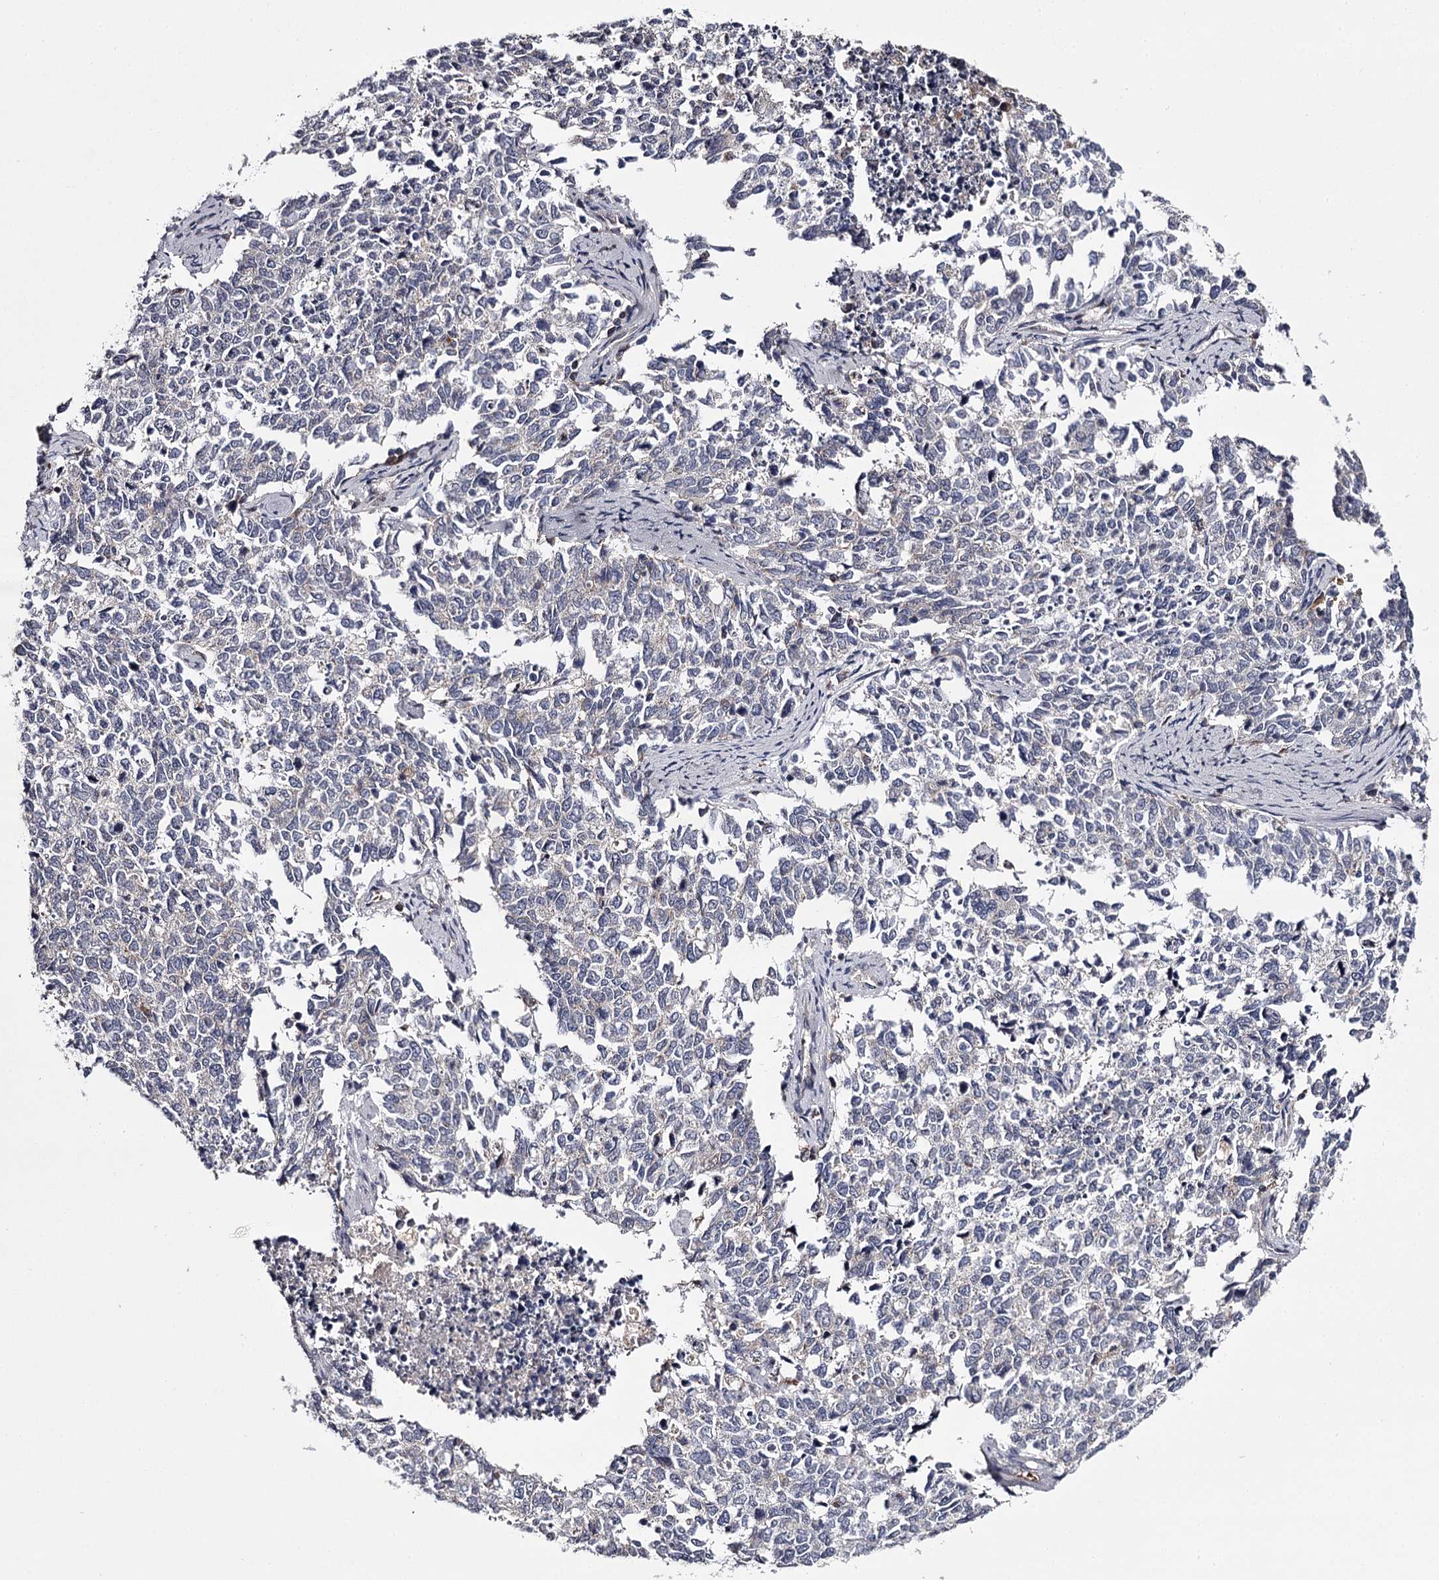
{"staining": {"intensity": "negative", "quantity": "none", "location": "none"}, "tissue": "cervical cancer", "cell_type": "Tumor cells", "image_type": "cancer", "snomed": [{"axis": "morphology", "description": "Squamous cell carcinoma, NOS"}, {"axis": "topography", "description": "Cervix"}], "caption": "High power microscopy photomicrograph of an immunohistochemistry (IHC) histopathology image of cervical squamous cell carcinoma, revealing no significant expression in tumor cells.", "gene": "RASSF6", "patient": {"sex": "female", "age": 63}}